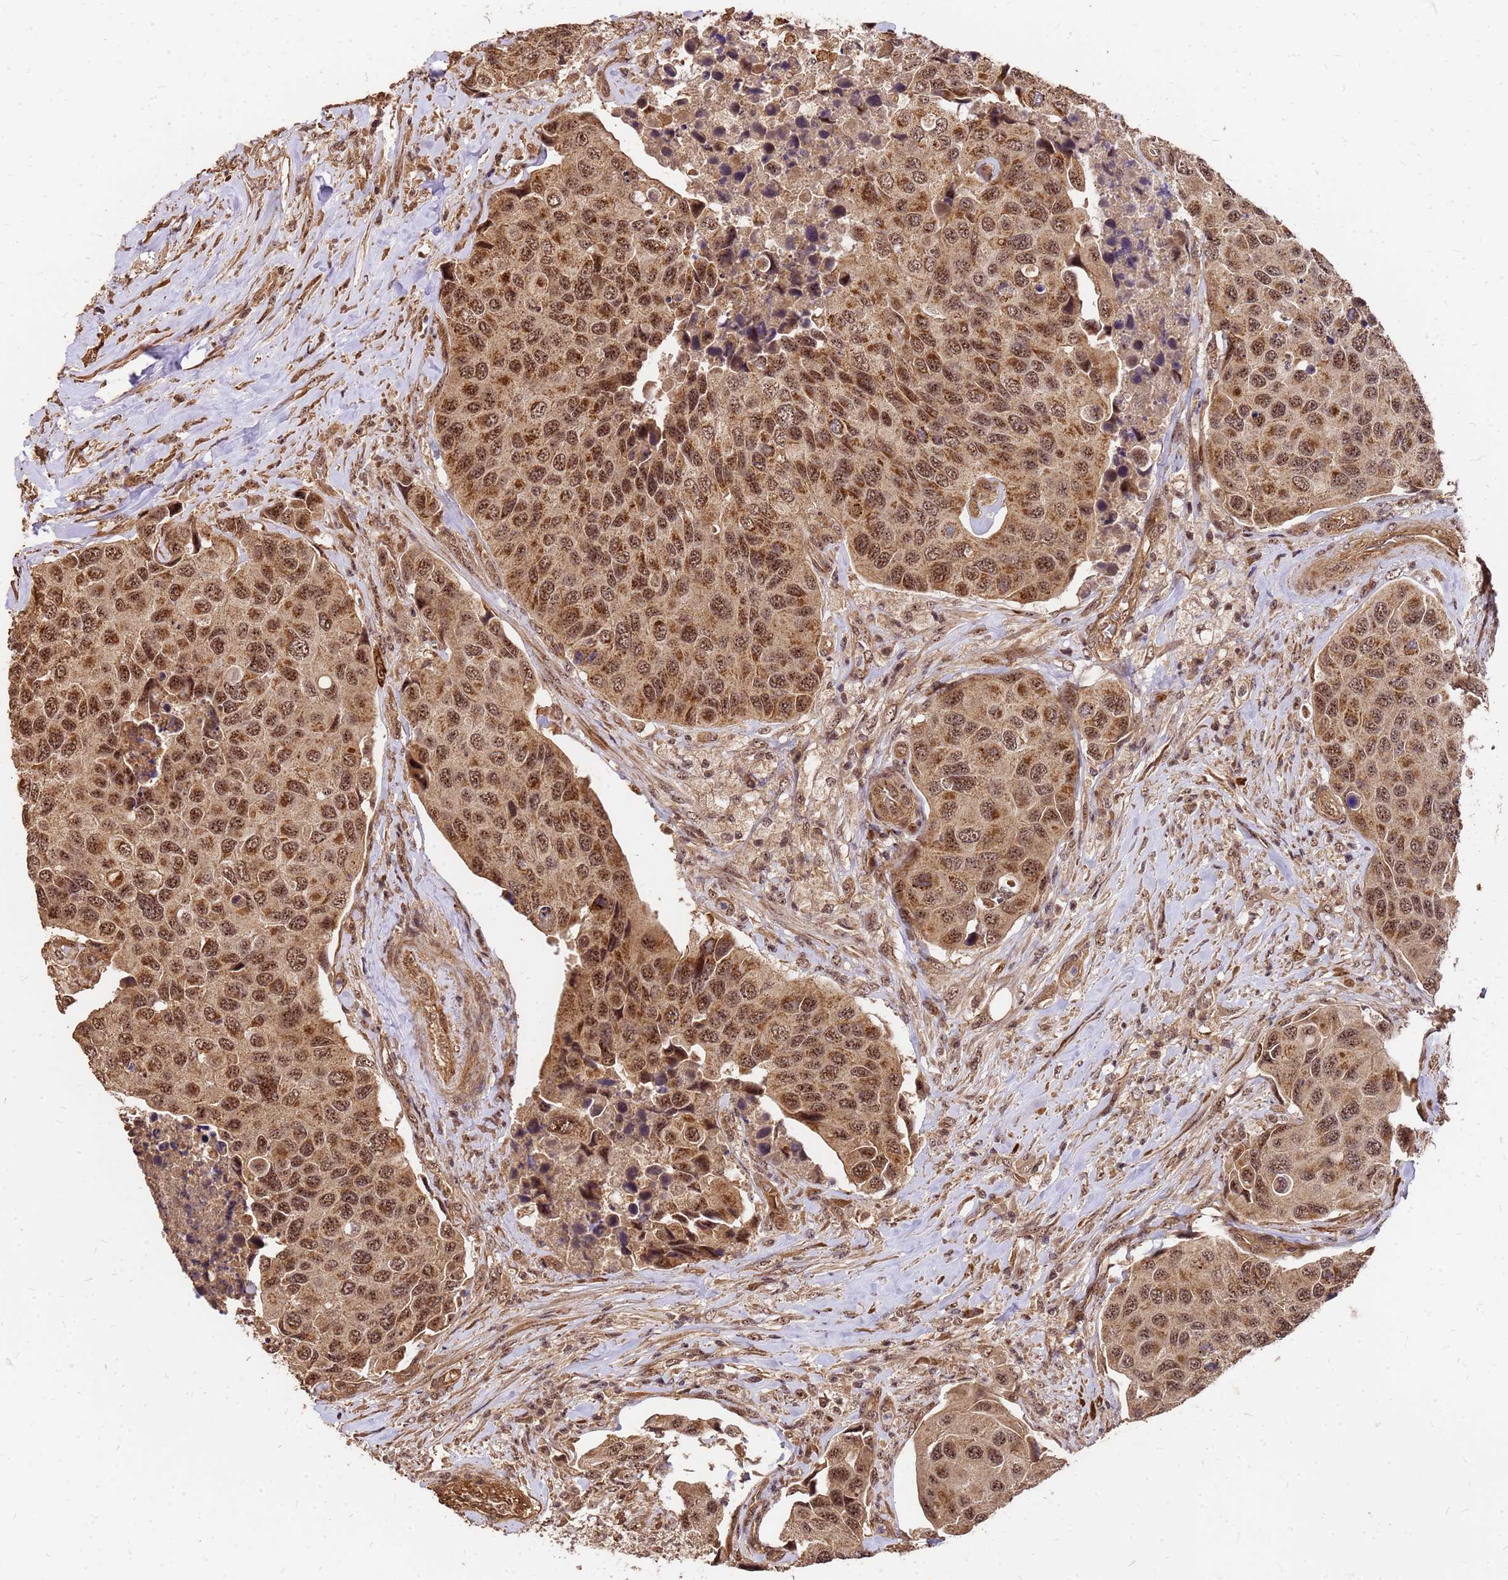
{"staining": {"intensity": "moderate", "quantity": ">75%", "location": "cytoplasmic/membranous,nuclear"}, "tissue": "urothelial cancer", "cell_type": "Tumor cells", "image_type": "cancer", "snomed": [{"axis": "morphology", "description": "Urothelial carcinoma, High grade"}, {"axis": "topography", "description": "Urinary bladder"}], "caption": "A brown stain shows moderate cytoplasmic/membranous and nuclear positivity of a protein in human urothelial cancer tumor cells.", "gene": "GPATCH8", "patient": {"sex": "male", "age": 74}}